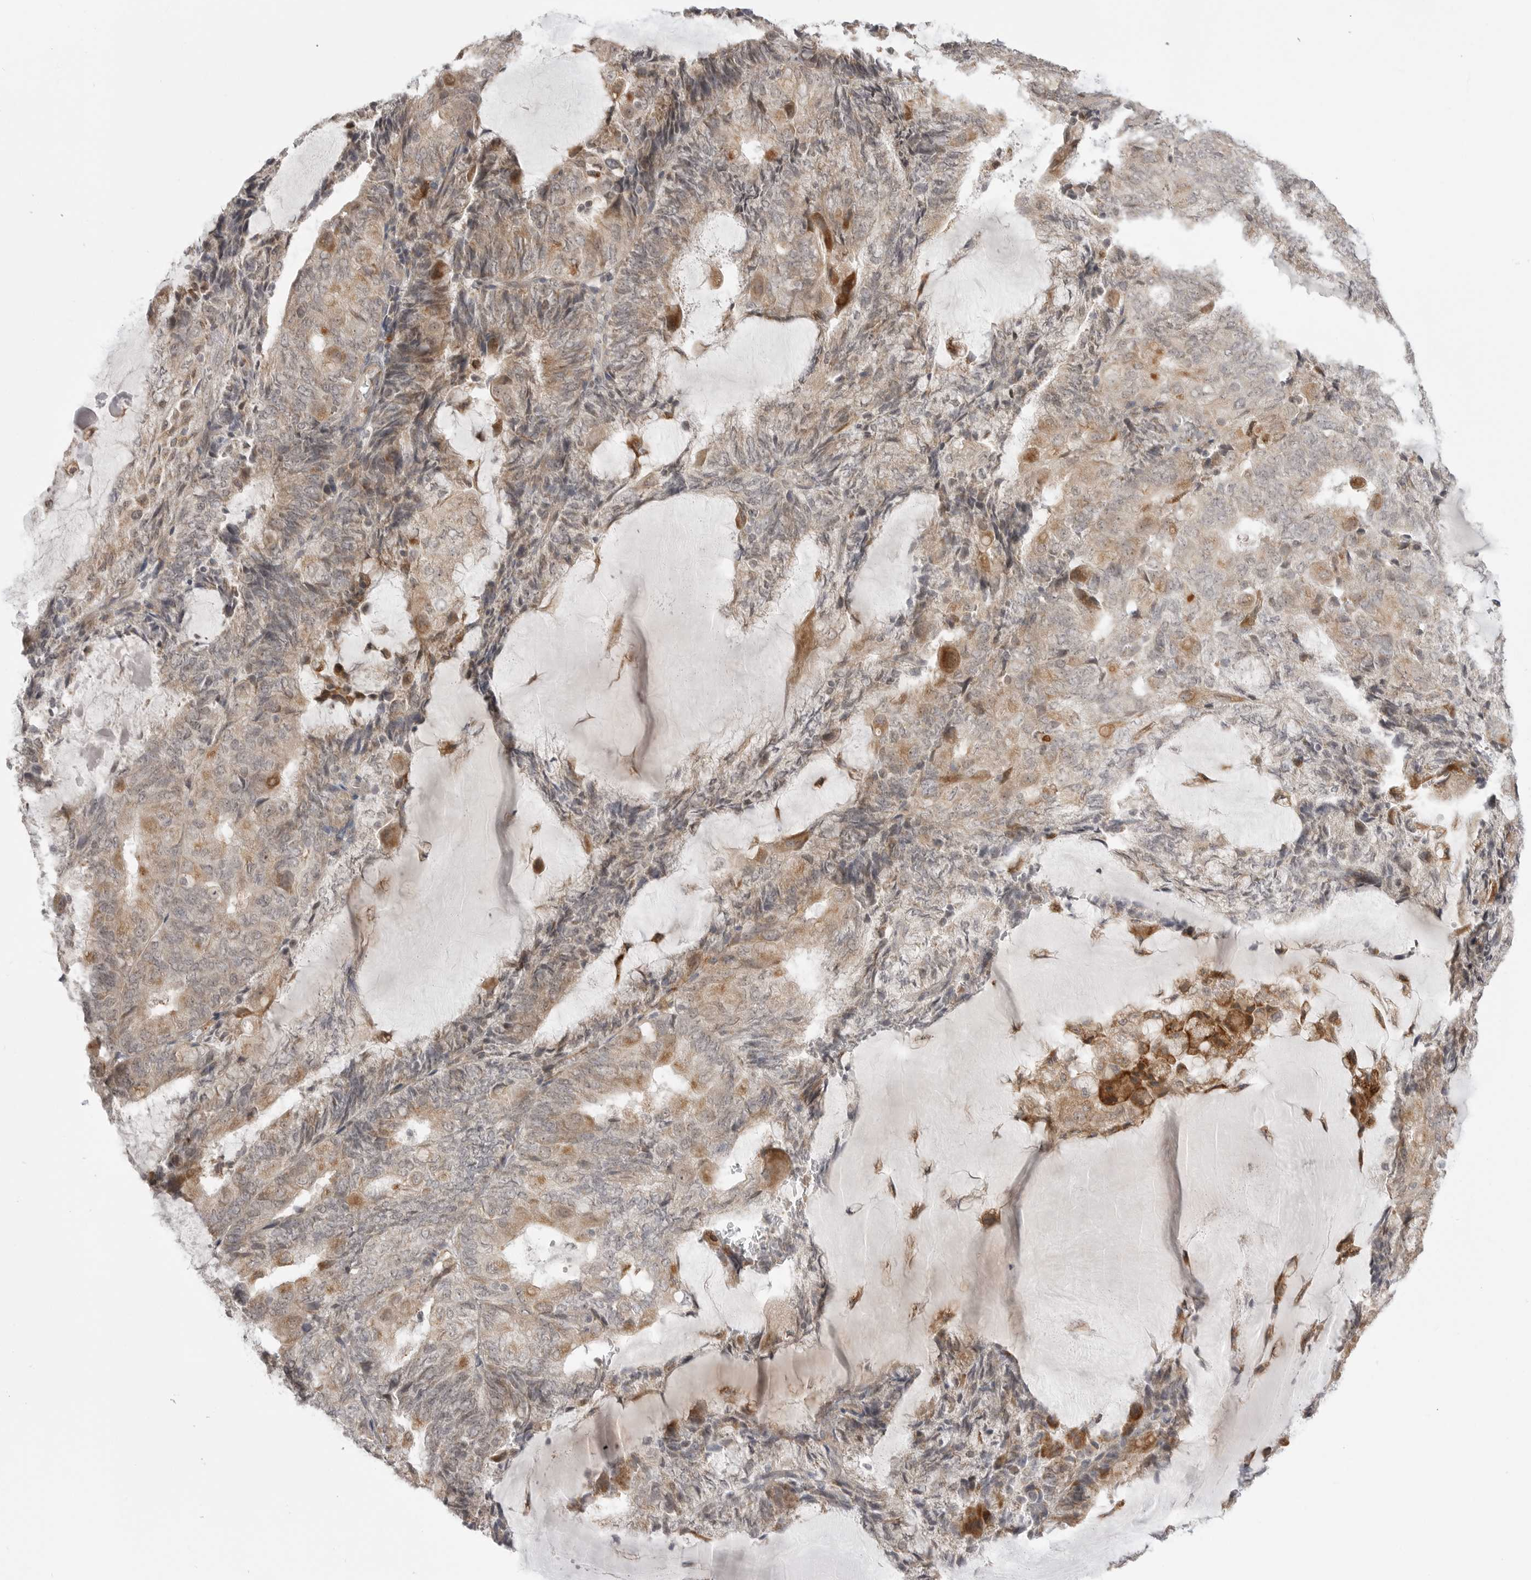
{"staining": {"intensity": "moderate", "quantity": "<25%", "location": "cytoplasmic/membranous"}, "tissue": "endometrial cancer", "cell_type": "Tumor cells", "image_type": "cancer", "snomed": [{"axis": "morphology", "description": "Adenocarcinoma, NOS"}, {"axis": "topography", "description": "Endometrium"}], "caption": "Protein staining shows moderate cytoplasmic/membranous staining in approximately <25% of tumor cells in endometrial adenocarcinoma.", "gene": "KALRN", "patient": {"sex": "female", "age": 81}}